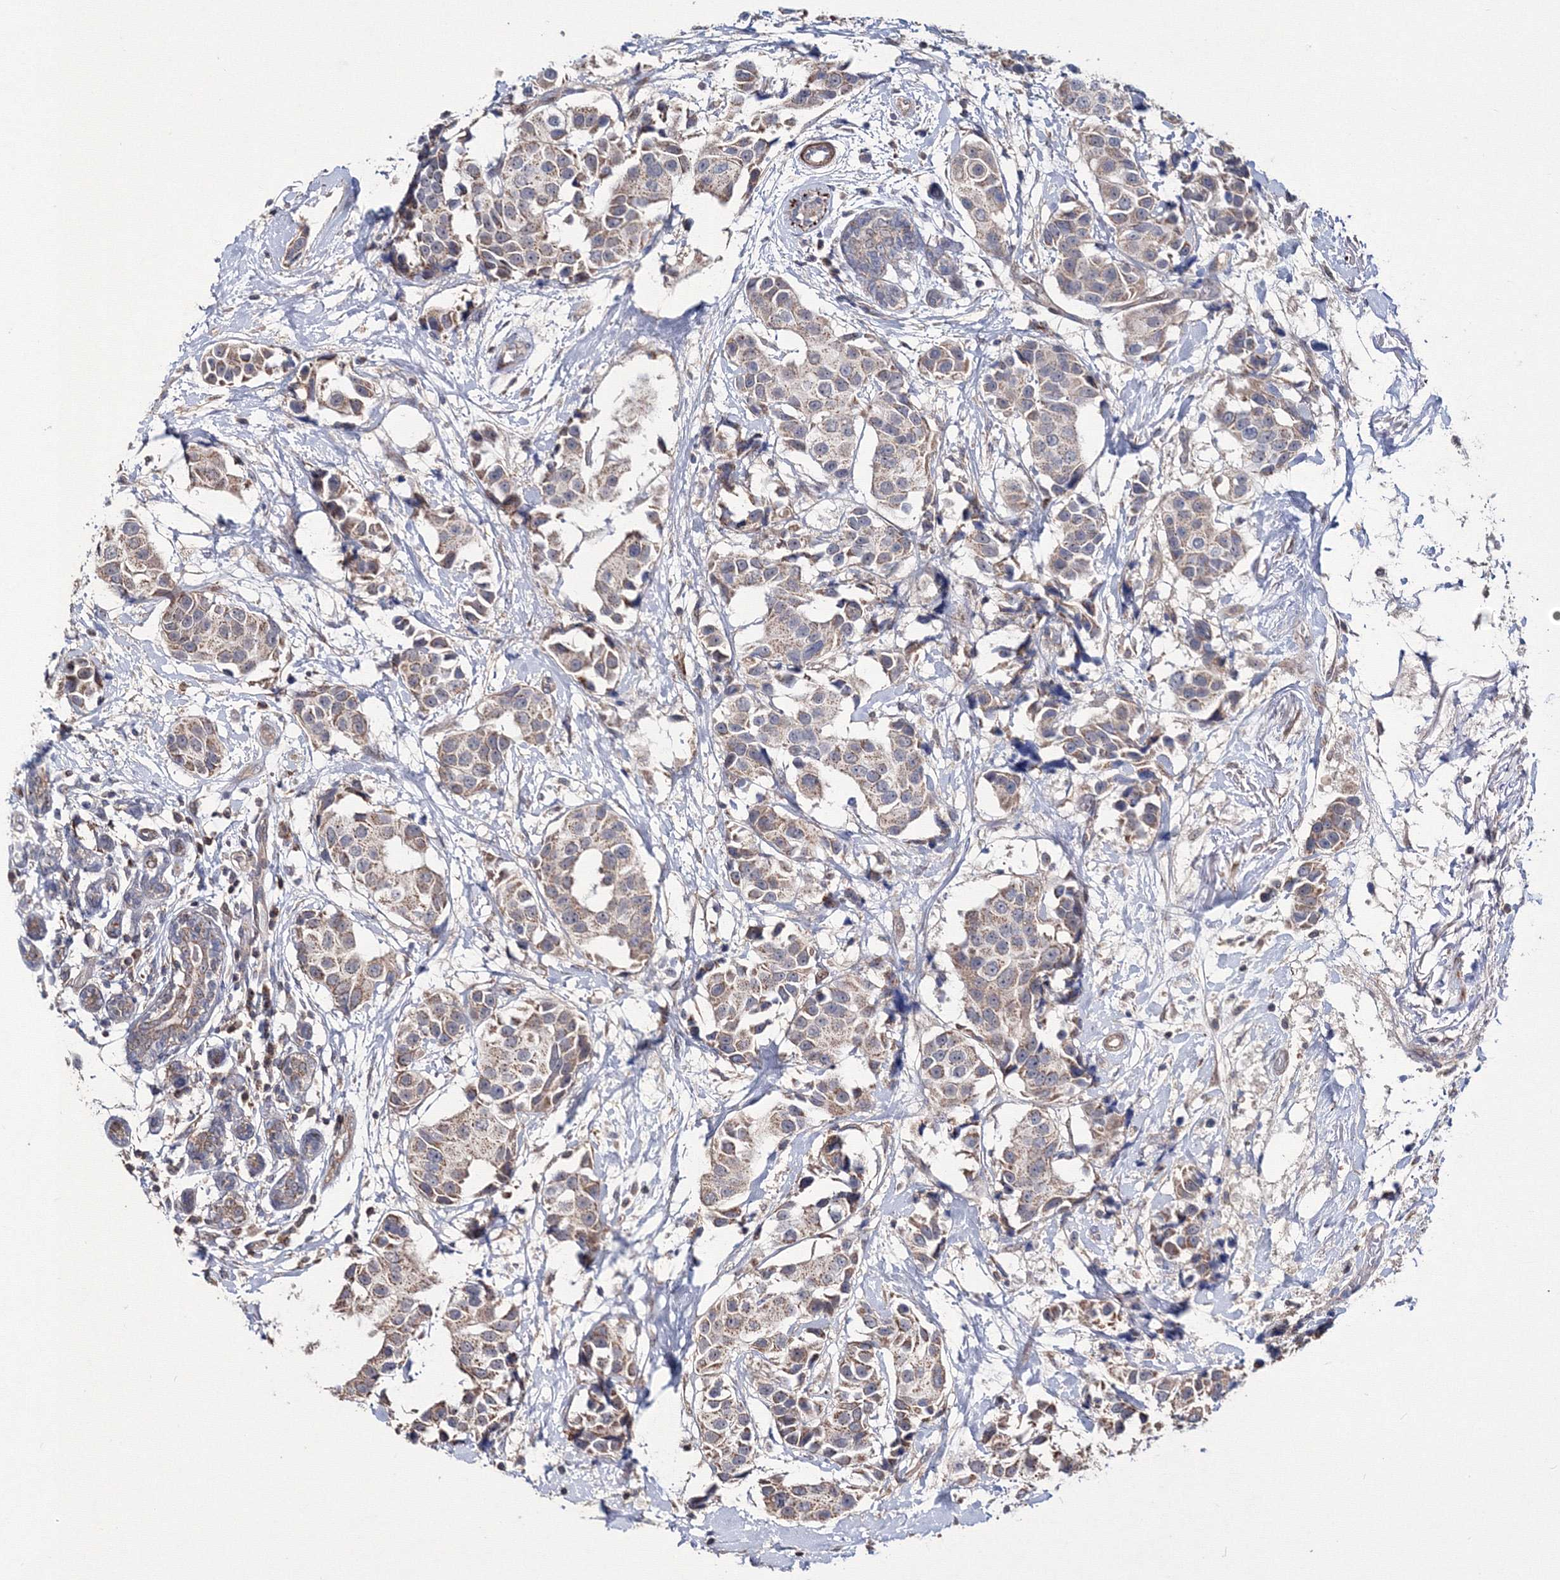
{"staining": {"intensity": "weak", "quantity": "25%-75%", "location": "cytoplasmic/membranous"}, "tissue": "breast cancer", "cell_type": "Tumor cells", "image_type": "cancer", "snomed": [{"axis": "morphology", "description": "Normal tissue, NOS"}, {"axis": "morphology", "description": "Duct carcinoma"}, {"axis": "topography", "description": "Breast"}], "caption": "A photomicrograph showing weak cytoplasmic/membranous positivity in approximately 25%-75% of tumor cells in breast invasive ductal carcinoma, as visualized by brown immunohistochemical staining.", "gene": "PPP2R2B", "patient": {"sex": "female", "age": 39}}